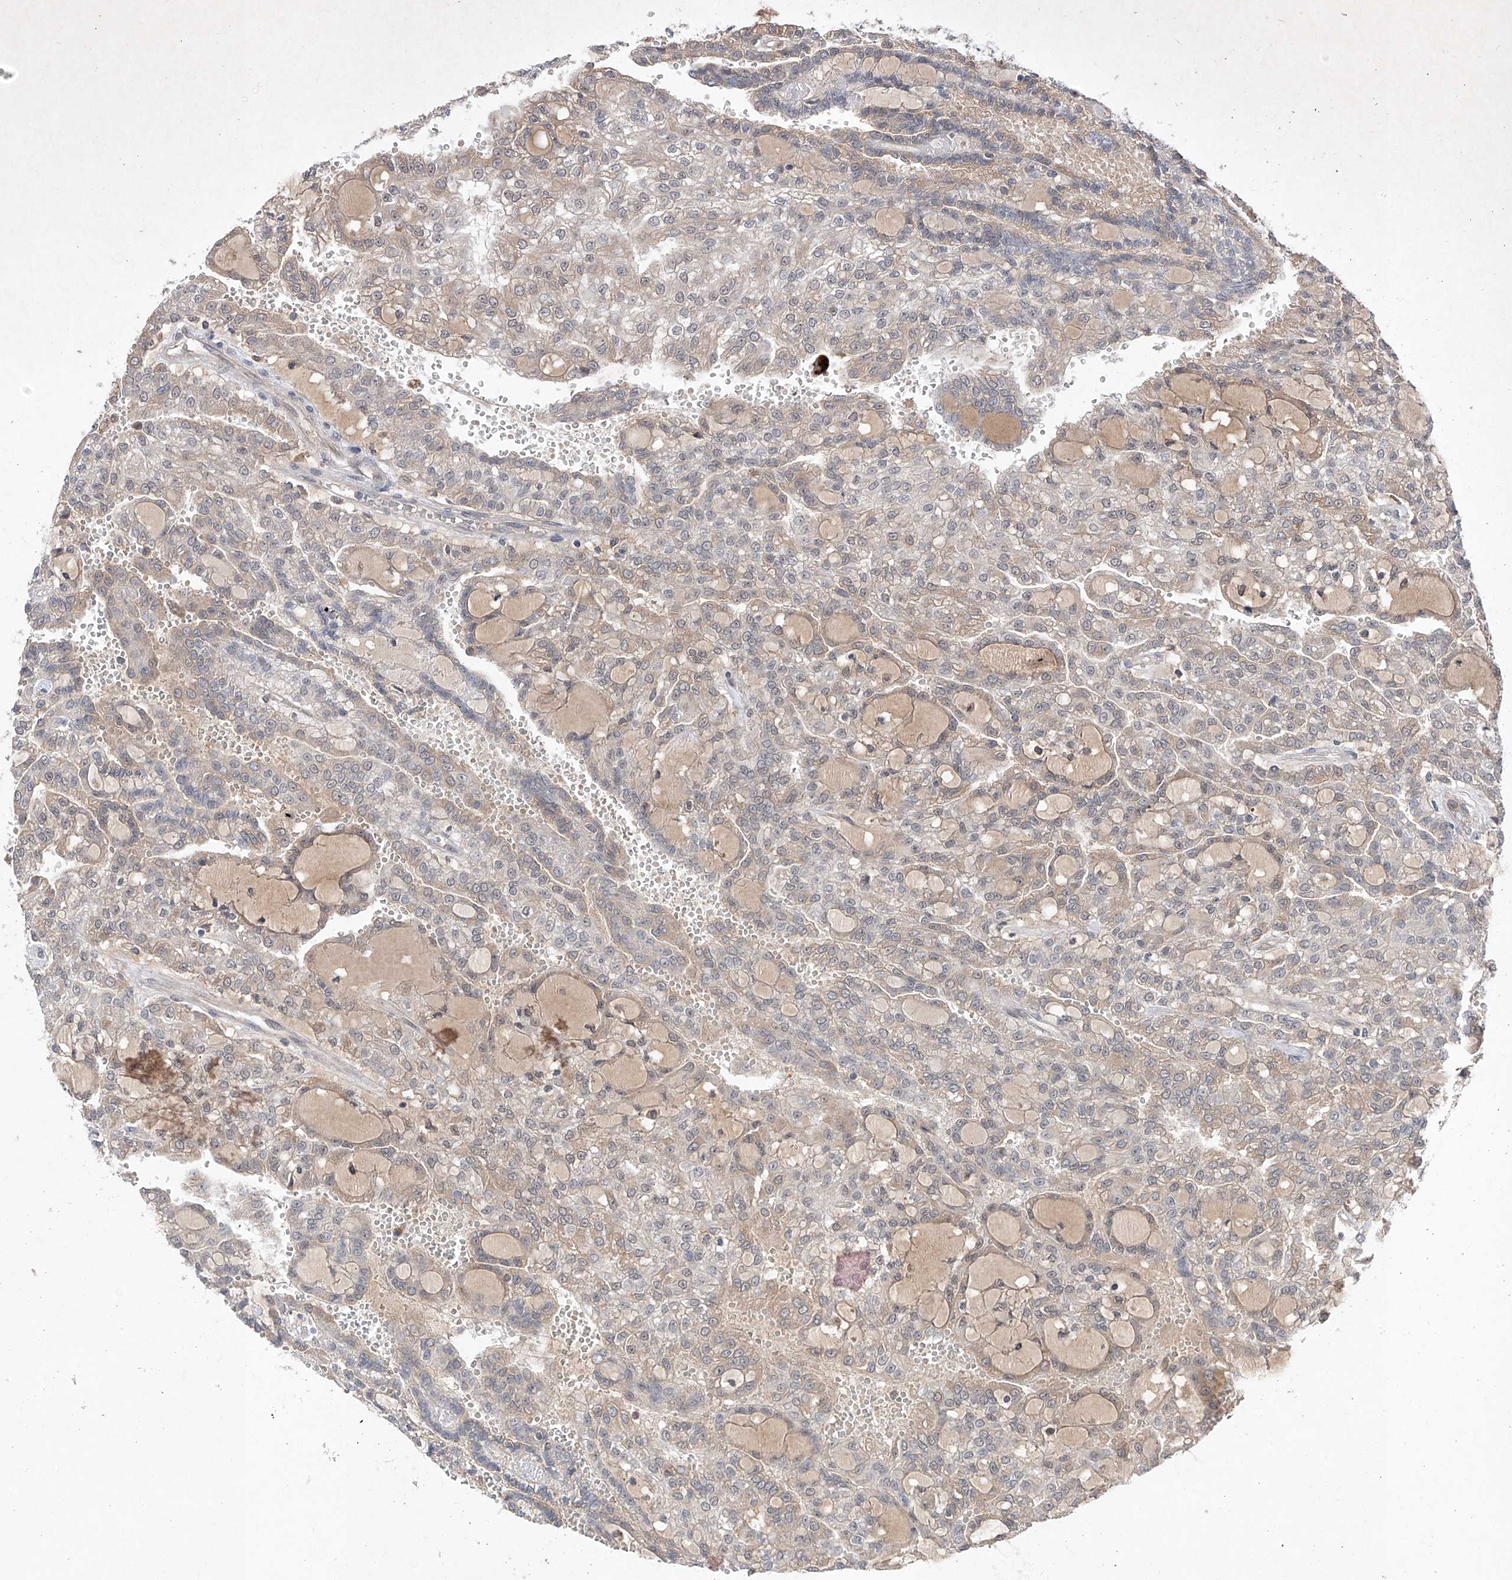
{"staining": {"intensity": "negative", "quantity": "none", "location": "none"}, "tissue": "renal cancer", "cell_type": "Tumor cells", "image_type": "cancer", "snomed": [{"axis": "morphology", "description": "Adenocarcinoma, NOS"}, {"axis": "topography", "description": "Kidney"}], "caption": "DAB (3,3'-diaminobenzidine) immunohistochemical staining of human adenocarcinoma (renal) reveals no significant positivity in tumor cells.", "gene": "FAM135A", "patient": {"sex": "male", "age": 63}}